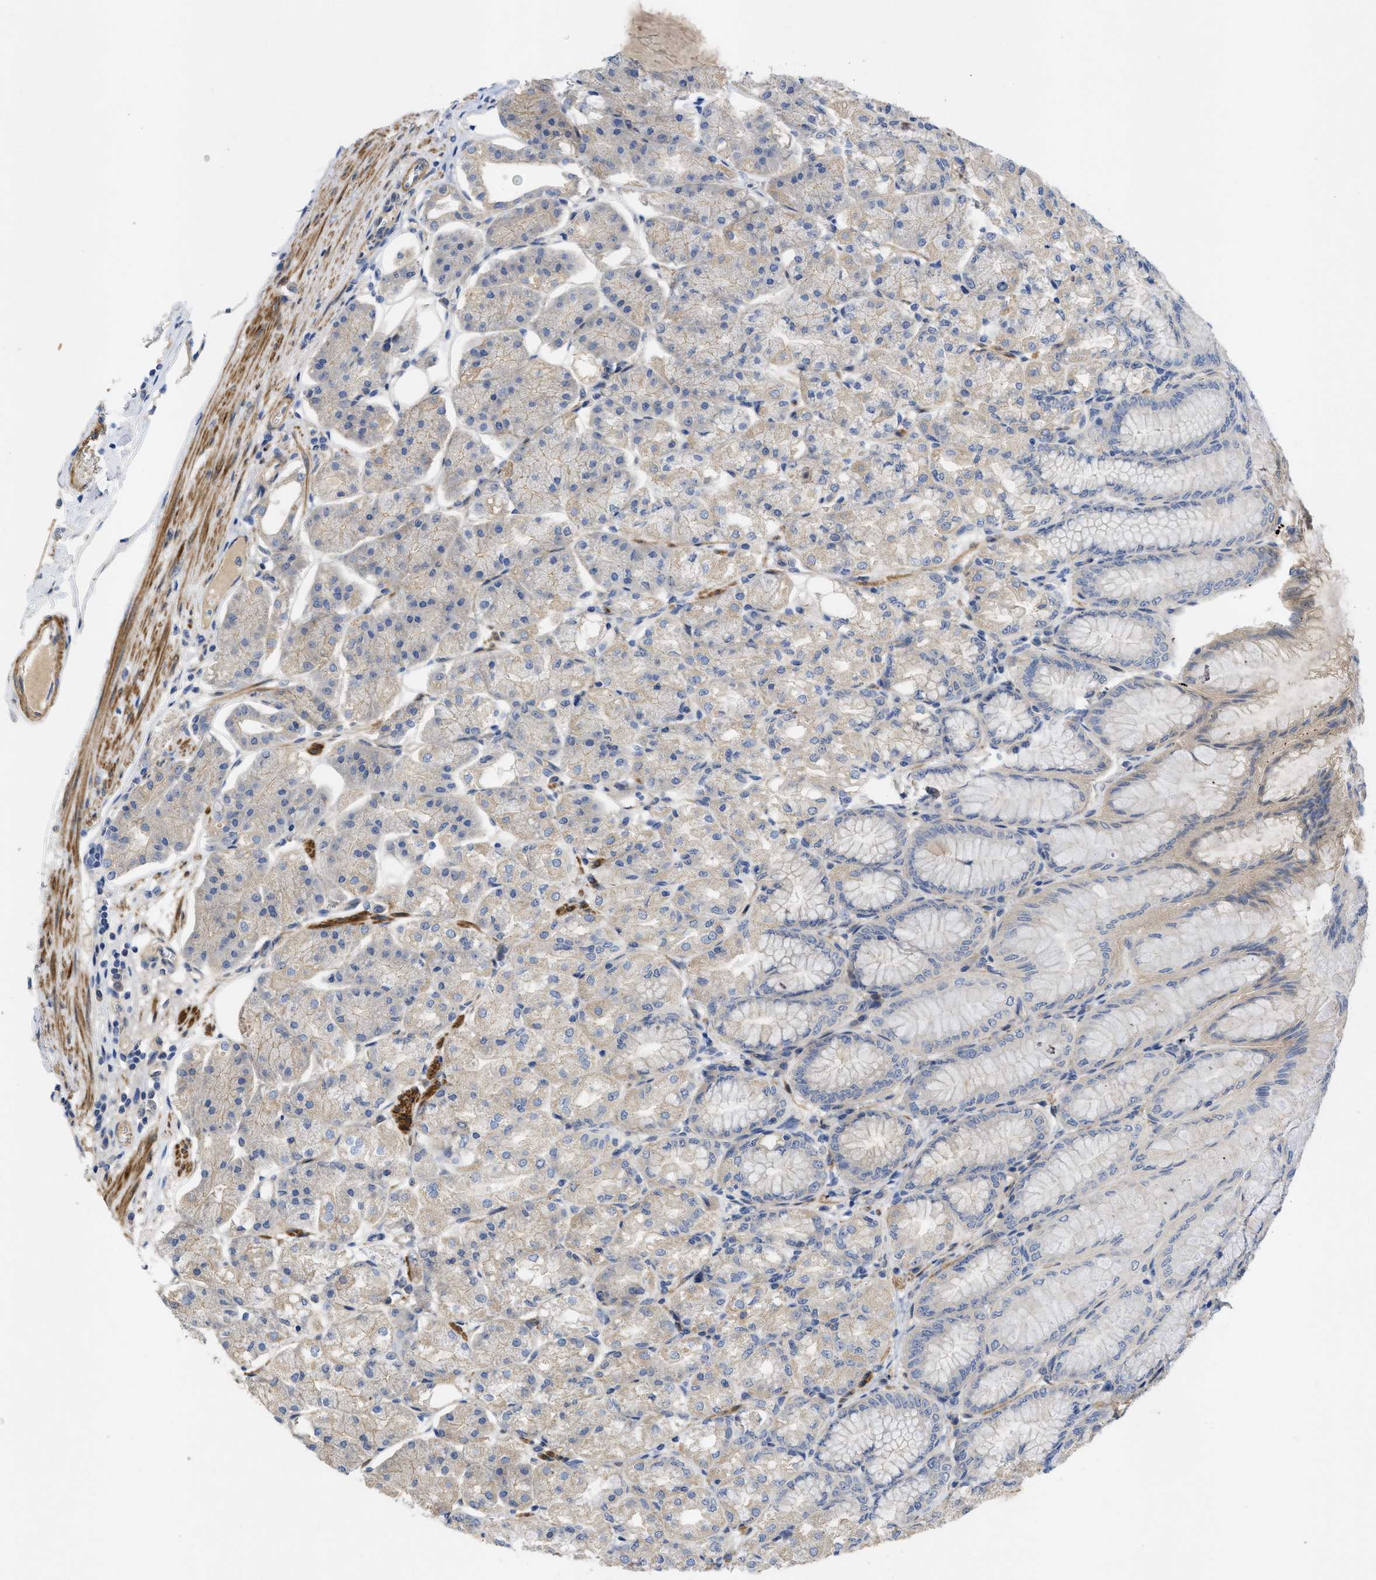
{"staining": {"intensity": "weak", "quantity": ">75%", "location": "cytoplasmic/membranous"}, "tissue": "stomach", "cell_type": "Glandular cells", "image_type": "normal", "snomed": [{"axis": "morphology", "description": "Normal tissue, NOS"}, {"axis": "topography", "description": "Stomach, lower"}], "caption": "High-power microscopy captured an immunohistochemistry histopathology image of normal stomach, revealing weak cytoplasmic/membranous positivity in about >75% of glandular cells.", "gene": "ARHGEF26", "patient": {"sex": "male", "age": 71}}